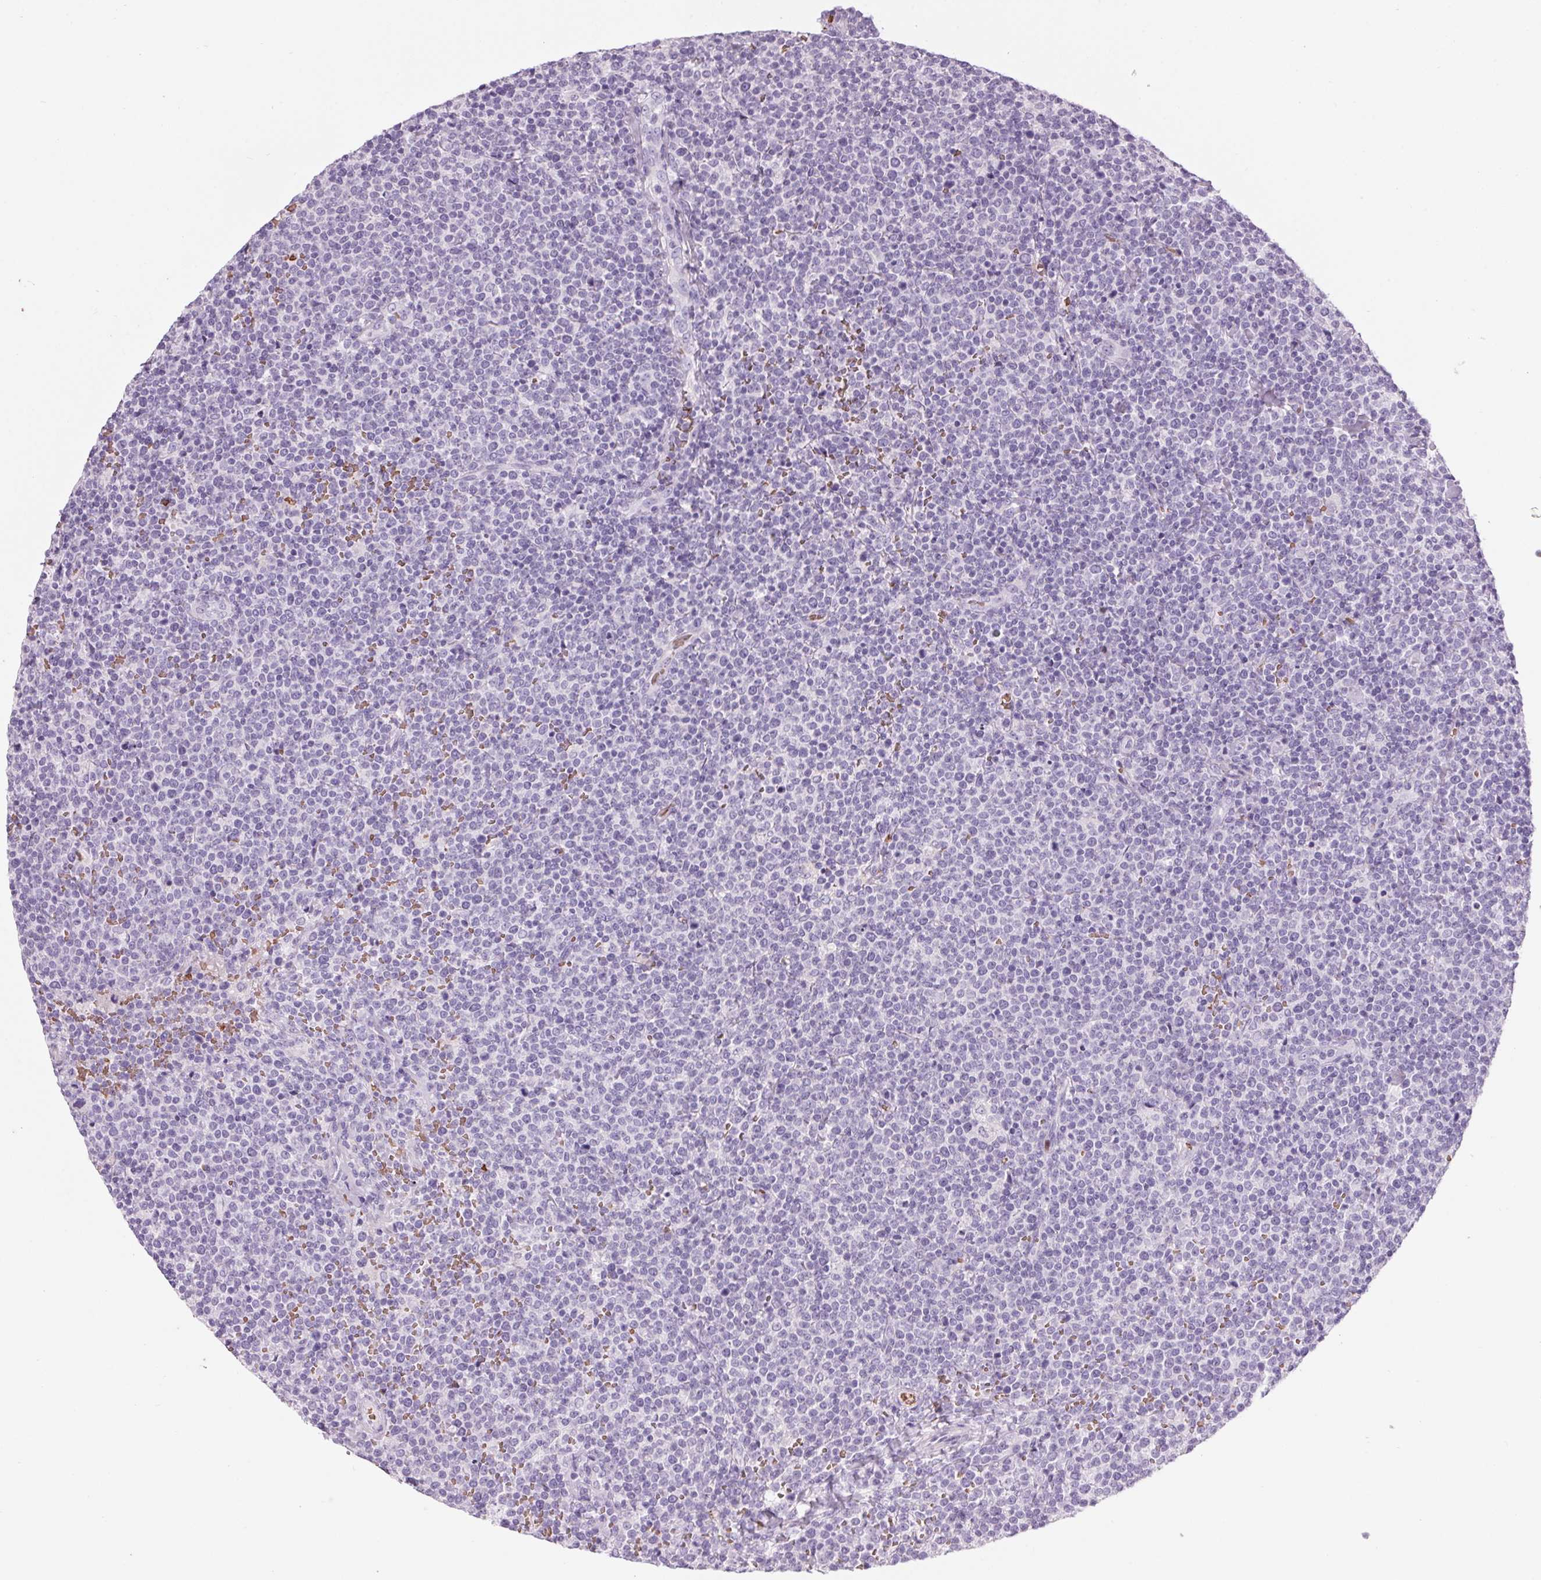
{"staining": {"intensity": "negative", "quantity": "none", "location": "none"}, "tissue": "lymphoma", "cell_type": "Tumor cells", "image_type": "cancer", "snomed": [{"axis": "morphology", "description": "Malignant lymphoma, non-Hodgkin's type, High grade"}, {"axis": "topography", "description": "Lymph node"}], "caption": "Tumor cells show no significant expression in lymphoma.", "gene": "HBQ1", "patient": {"sex": "male", "age": 61}}